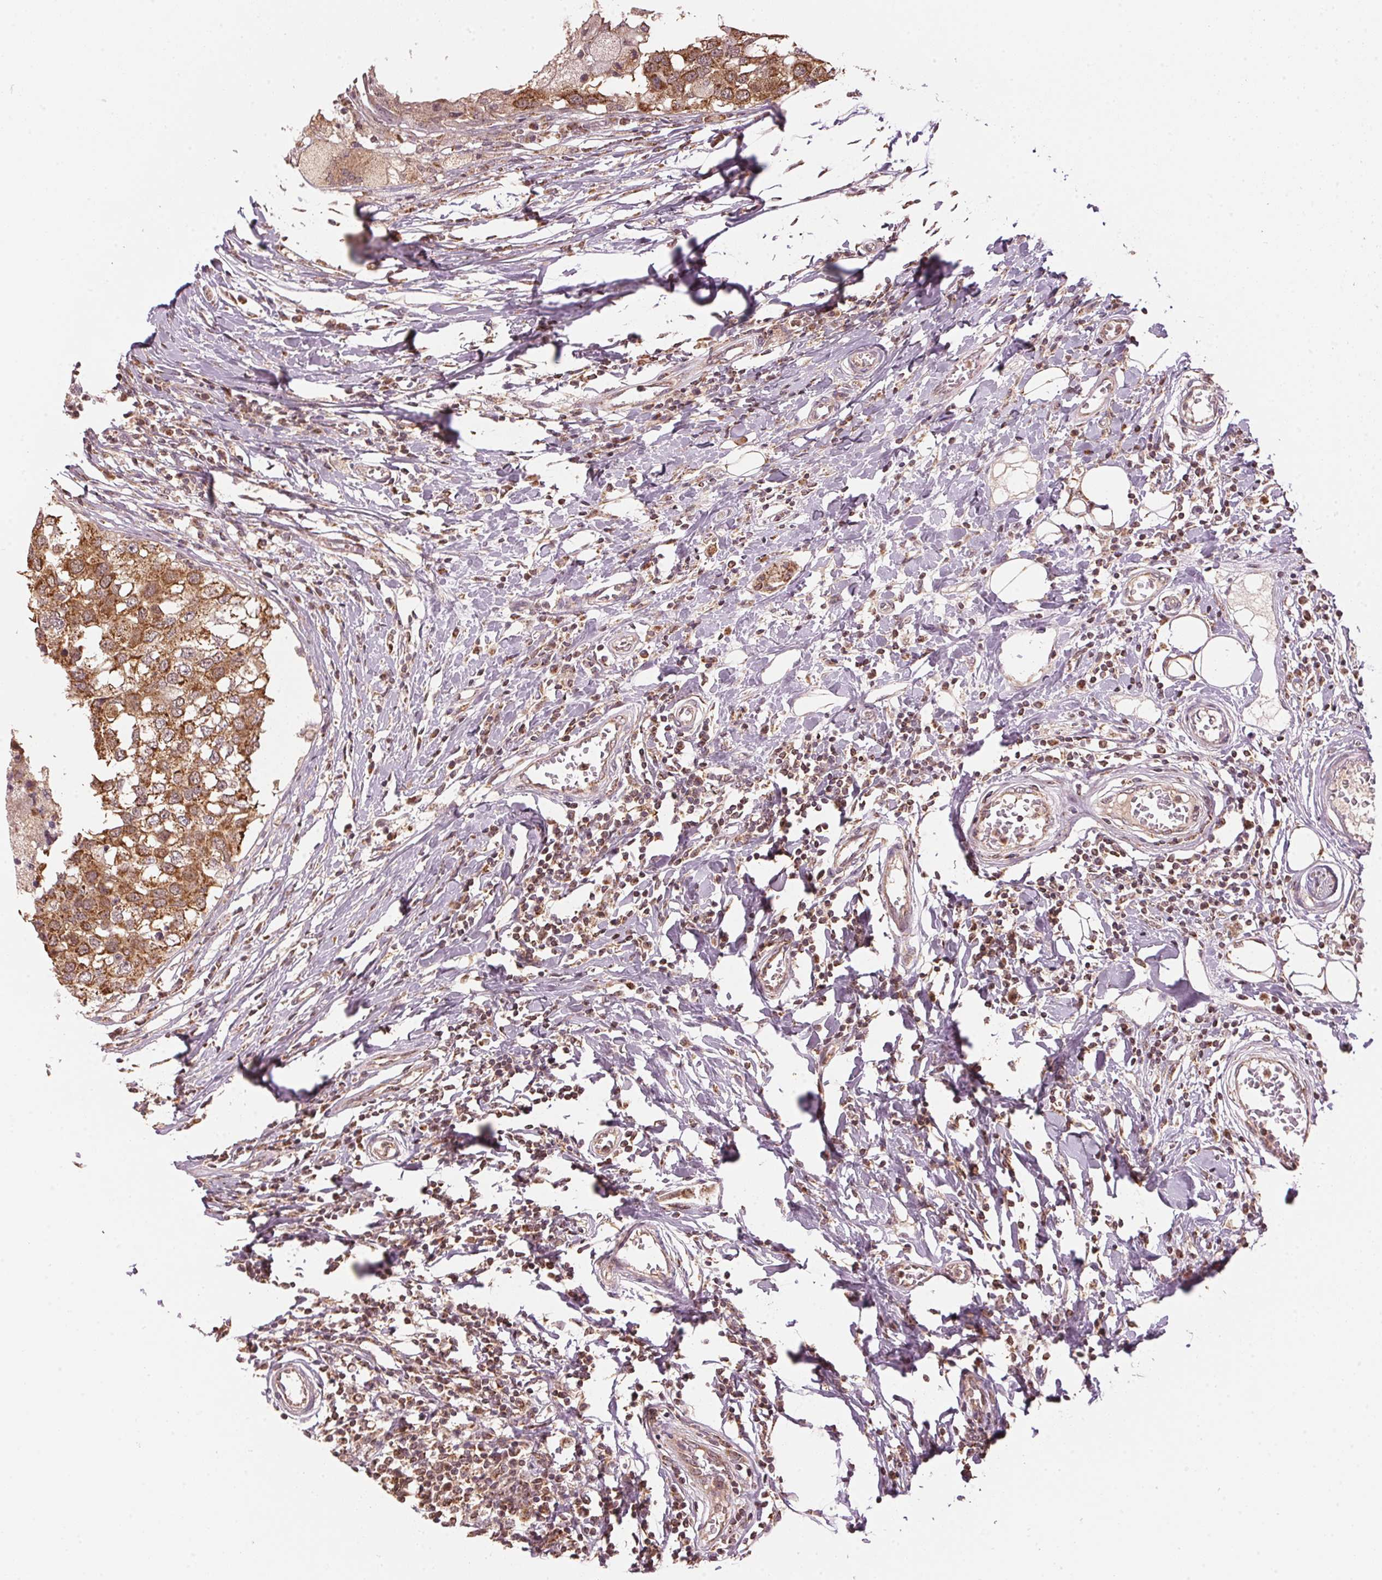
{"staining": {"intensity": "moderate", "quantity": ">75%", "location": "cytoplasmic/membranous"}, "tissue": "breast cancer", "cell_type": "Tumor cells", "image_type": "cancer", "snomed": [{"axis": "morphology", "description": "Duct carcinoma"}, {"axis": "topography", "description": "Breast"}], "caption": "Human invasive ductal carcinoma (breast) stained with a brown dye displays moderate cytoplasmic/membranous positive staining in approximately >75% of tumor cells.", "gene": "ARHGAP6", "patient": {"sex": "female", "age": 27}}